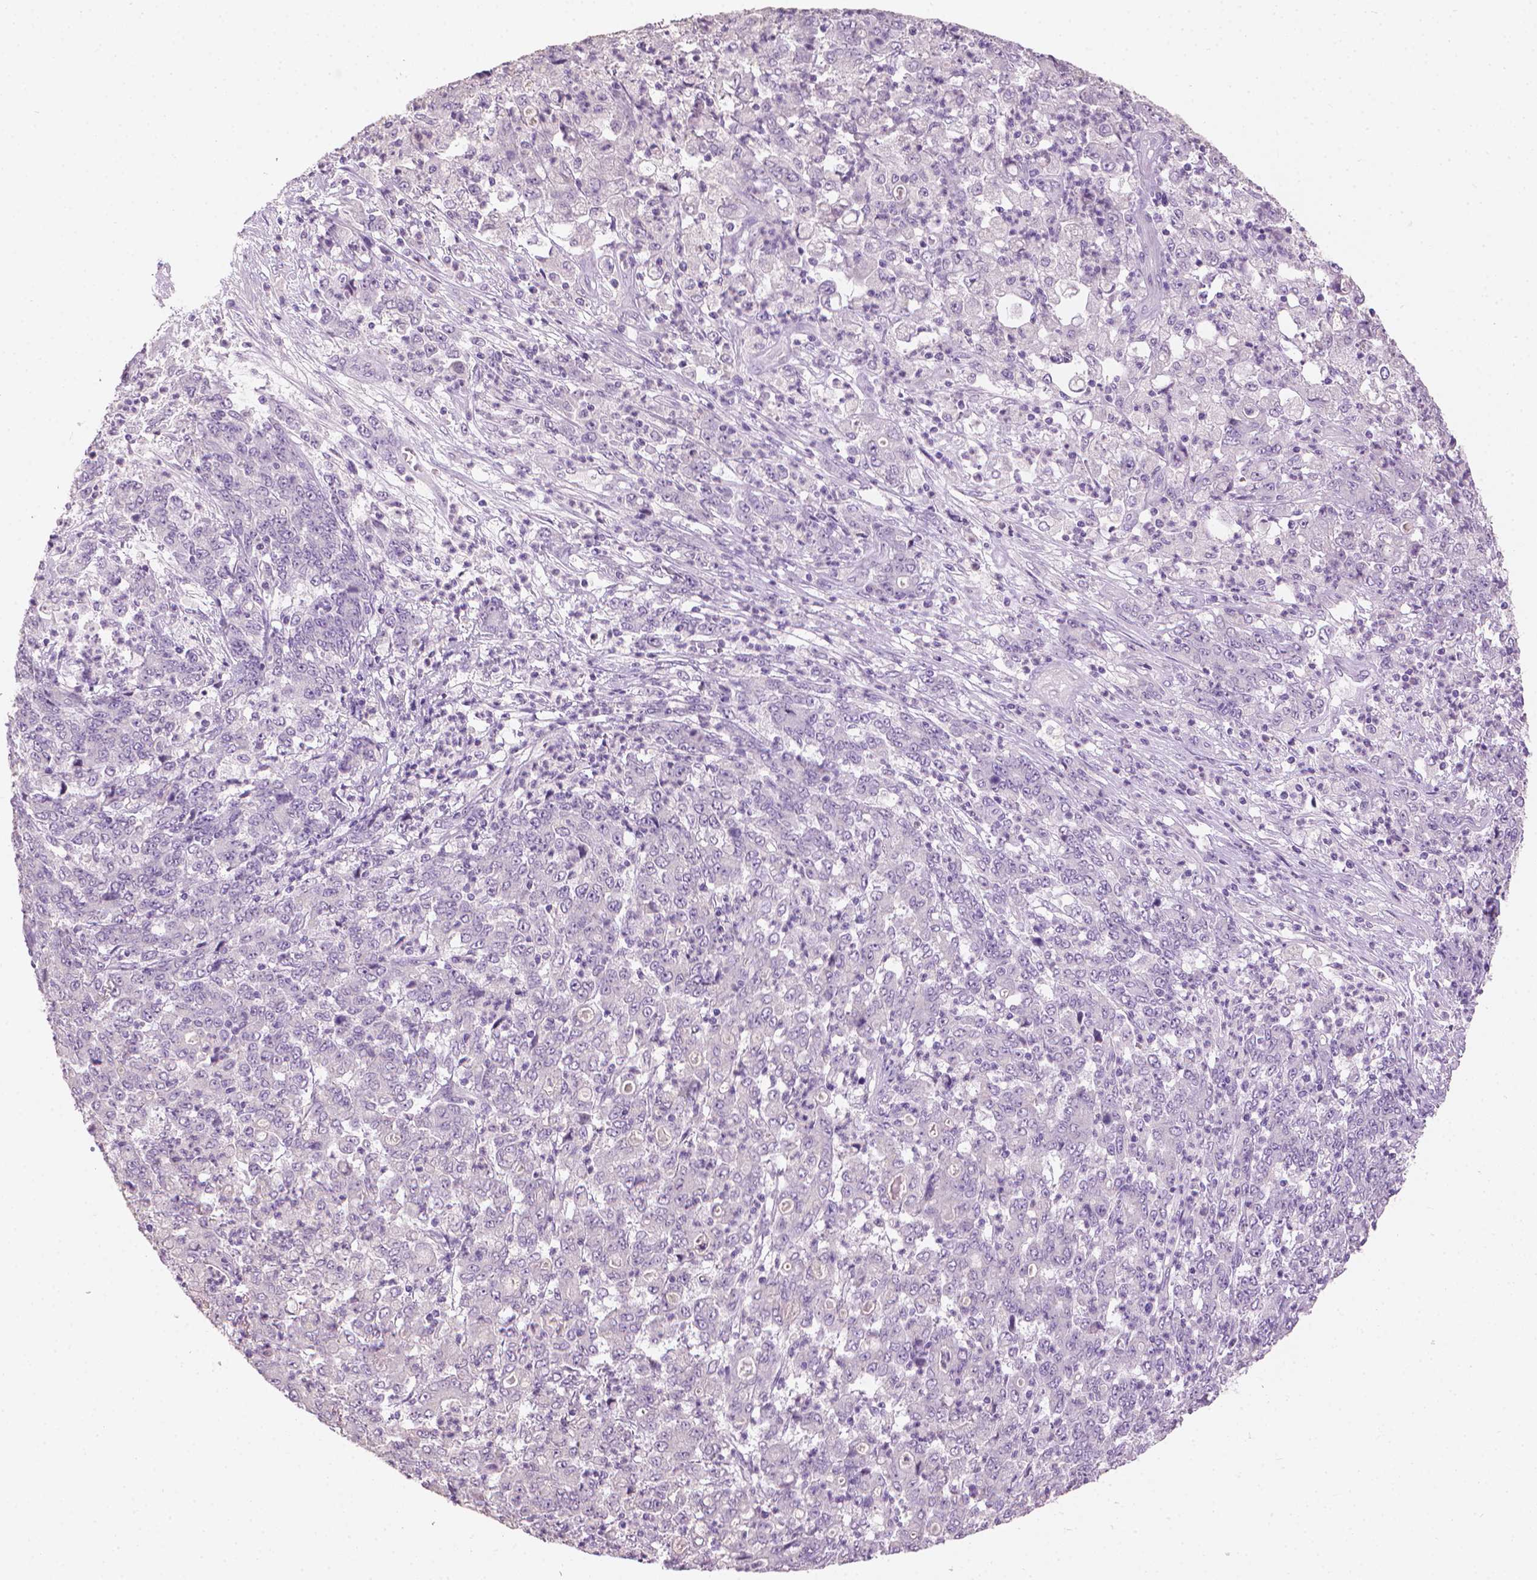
{"staining": {"intensity": "negative", "quantity": "none", "location": "none"}, "tissue": "stomach cancer", "cell_type": "Tumor cells", "image_type": "cancer", "snomed": [{"axis": "morphology", "description": "Adenocarcinoma, NOS"}, {"axis": "topography", "description": "Stomach, lower"}], "caption": "Tumor cells show no significant staining in stomach cancer.", "gene": "MLANA", "patient": {"sex": "female", "age": 71}}